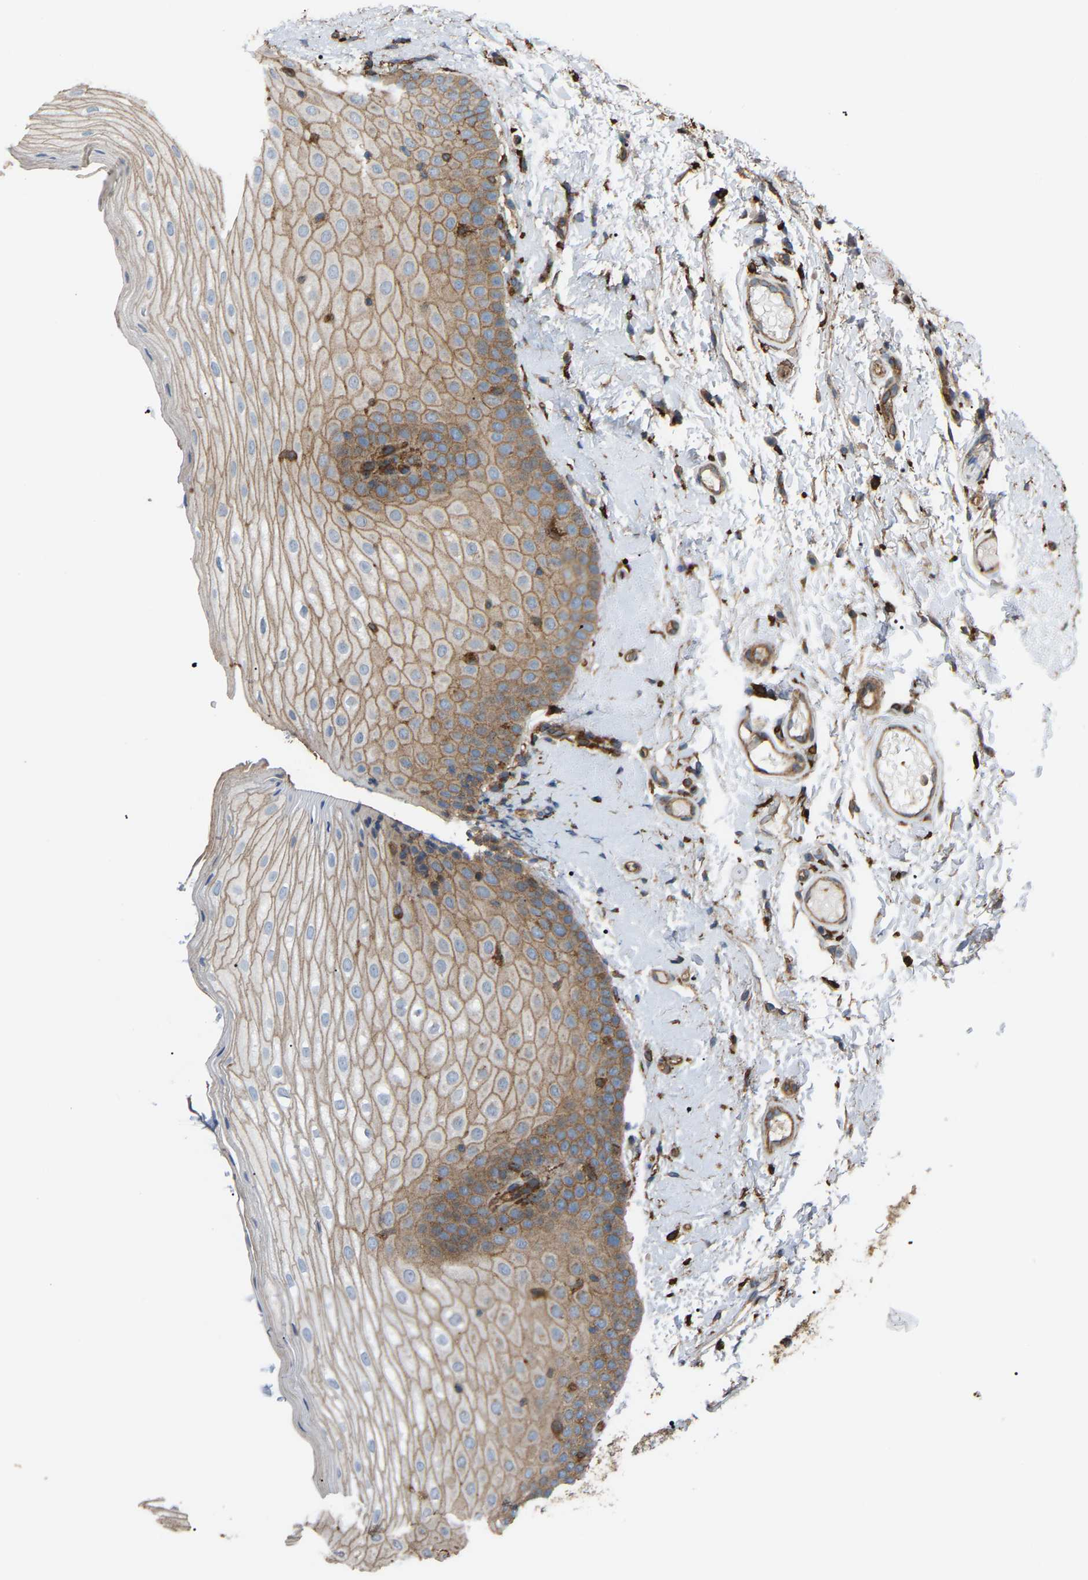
{"staining": {"intensity": "moderate", "quantity": ">75%", "location": "cytoplasmic/membranous"}, "tissue": "oral mucosa", "cell_type": "Squamous epithelial cells", "image_type": "normal", "snomed": [{"axis": "morphology", "description": "Normal tissue, NOS"}, {"axis": "topography", "description": "Skin"}, {"axis": "topography", "description": "Oral tissue"}], "caption": "Immunohistochemical staining of unremarkable human oral mucosa displays medium levels of moderate cytoplasmic/membranous positivity in about >75% of squamous epithelial cells. (Stains: DAB (3,3'-diaminobenzidine) in brown, nuclei in blue, Microscopy: brightfield microscopy at high magnification).", "gene": "PICALM", "patient": {"sex": "male", "age": 84}}